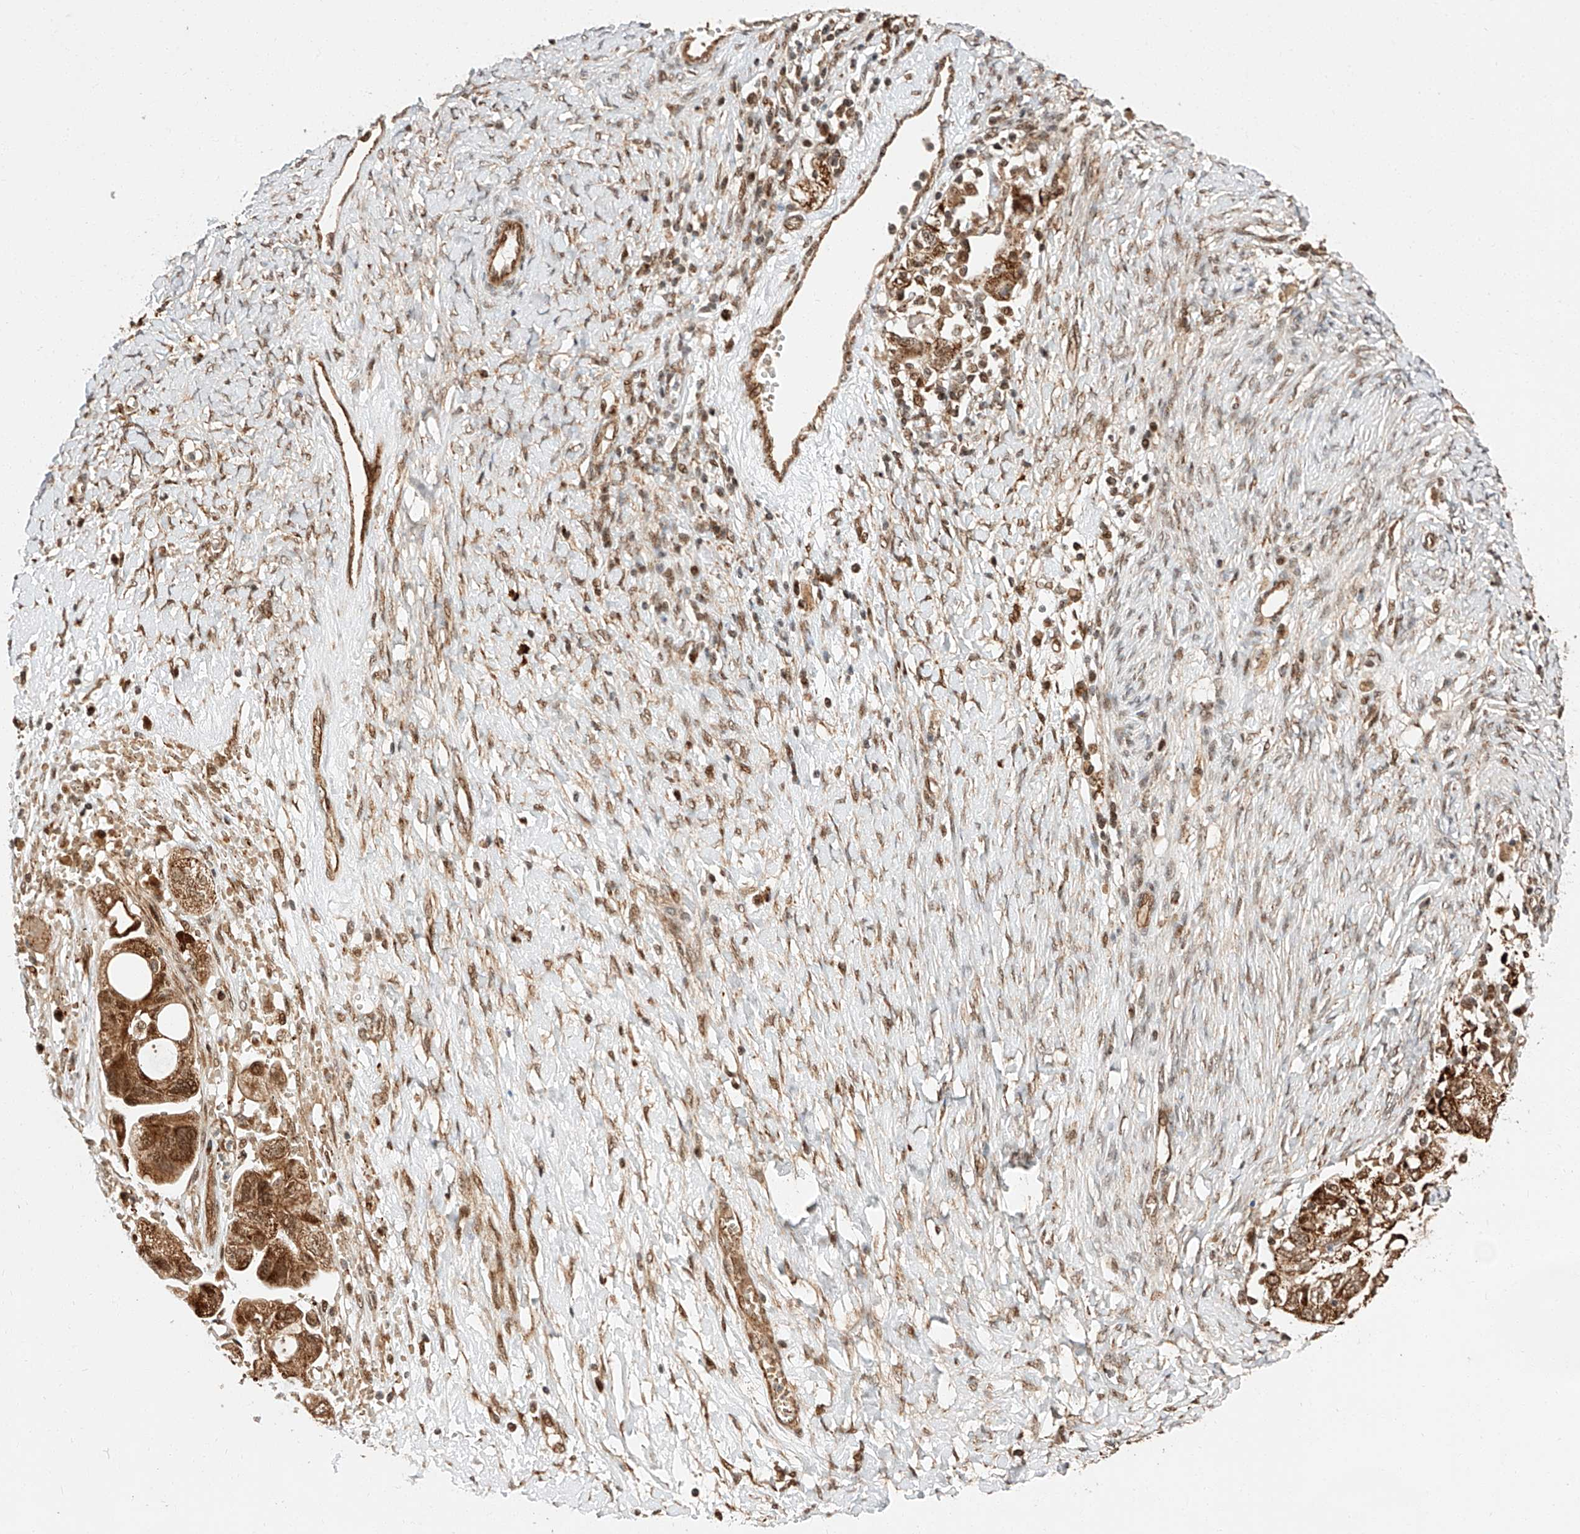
{"staining": {"intensity": "moderate", "quantity": ">75%", "location": "cytoplasmic/membranous,nuclear"}, "tissue": "ovarian cancer", "cell_type": "Tumor cells", "image_type": "cancer", "snomed": [{"axis": "morphology", "description": "Carcinoma, NOS"}, {"axis": "morphology", "description": "Cystadenocarcinoma, serous, NOS"}, {"axis": "topography", "description": "Ovary"}], "caption": "The image exhibits a brown stain indicating the presence of a protein in the cytoplasmic/membranous and nuclear of tumor cells in ovarian cancer.", "gene": "THTPA", "patient": {"sex": "female", "age": 69}}